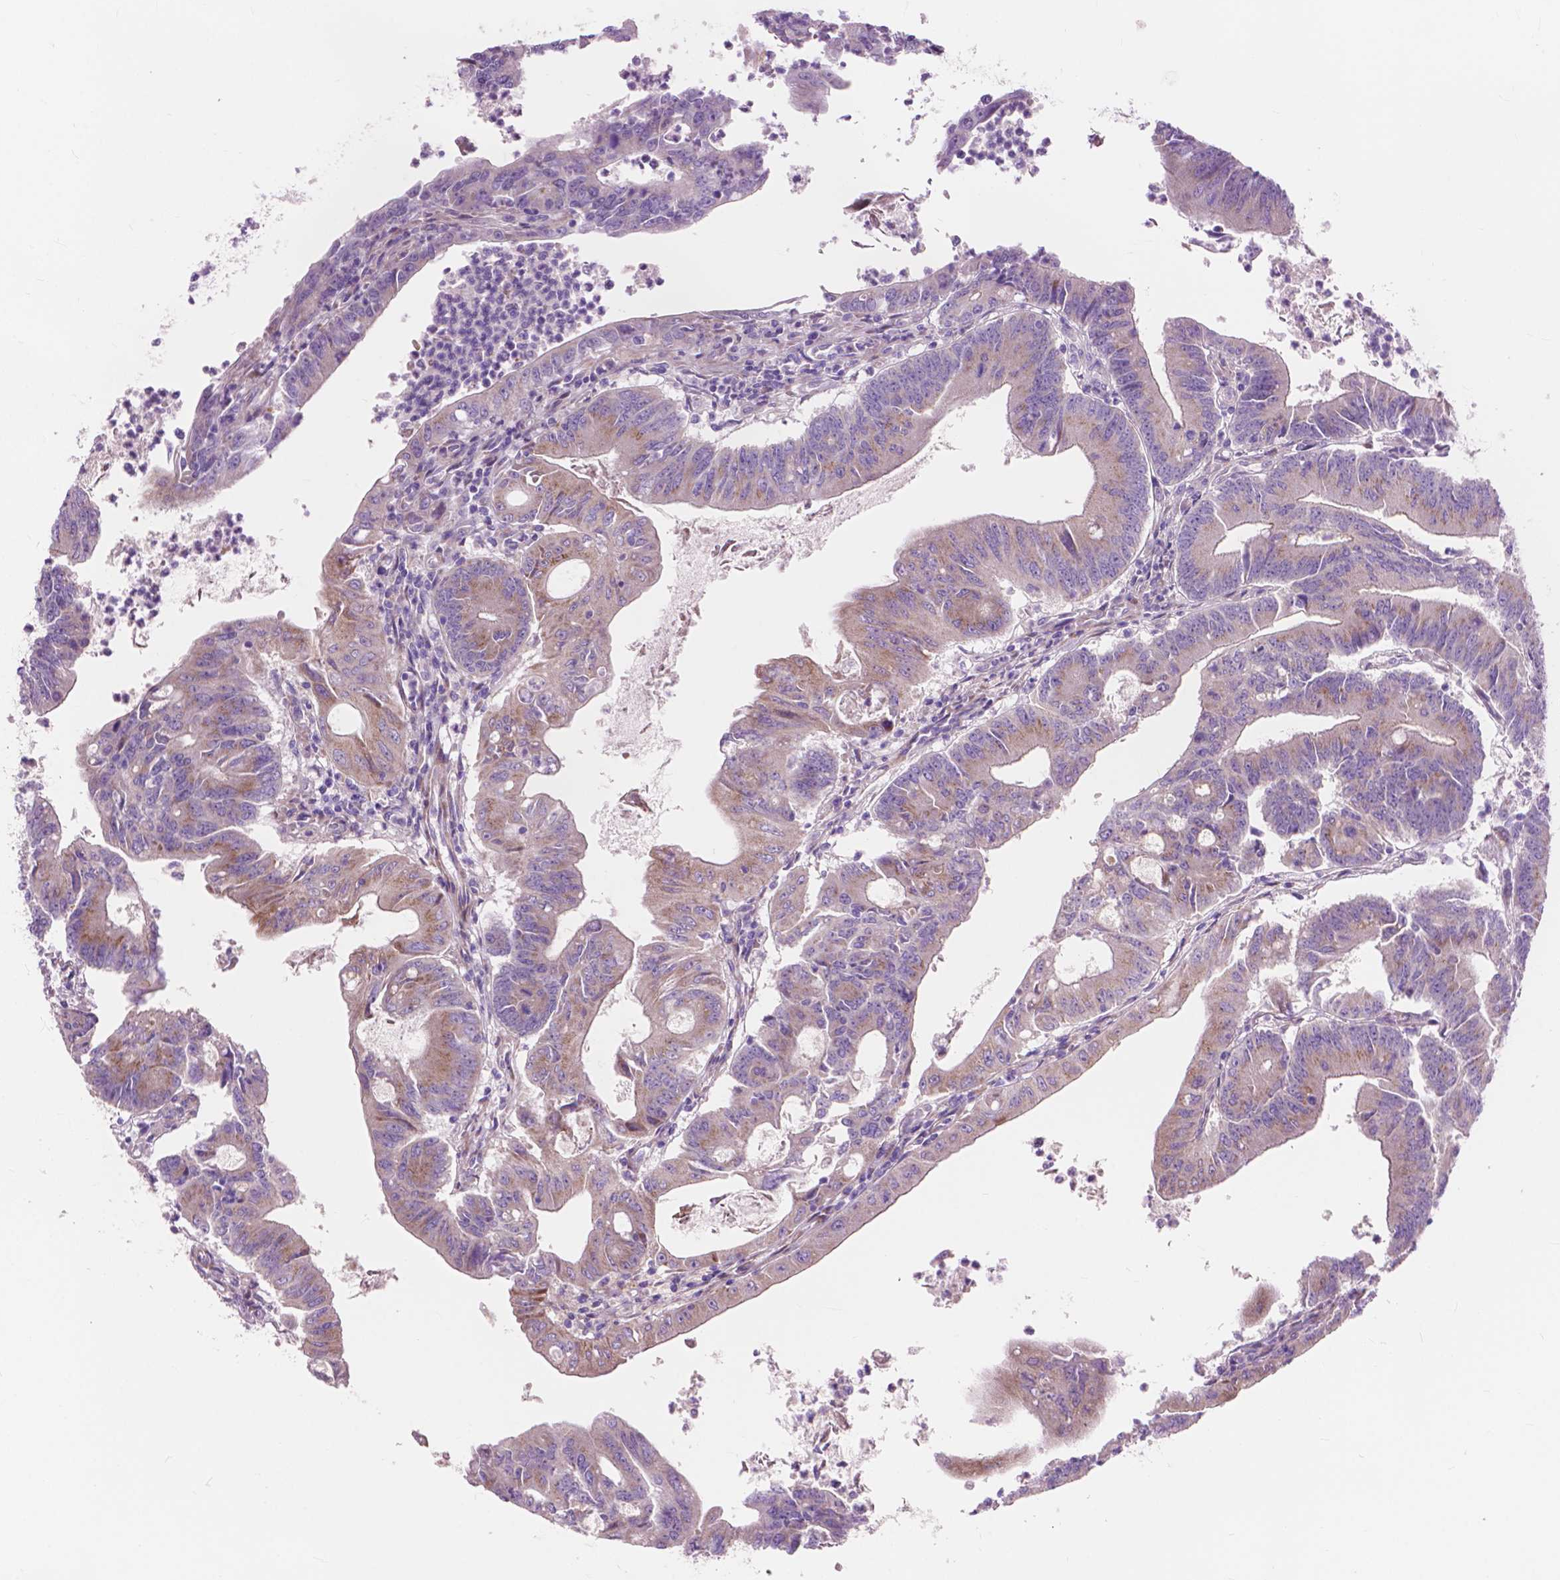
{"staining": {"intensity": "weak", "quantity": "<25%", "location": "cytoplasmic/membranous"}, "tissue": "colorectal cancer", "cell_type": "Tumor cells", "image_type": "cancer", "snomed": [{"axis": "morphology", "description": "Adenocarcinoma, NOS"}, {"axis": "topography", "description": "Colon"}], "caption": "Tumor cells are negative for protein expression in human colorectal cancer (adenocarcinoma).", "gene": "MORN1", "patient": {"sex": "female", "age": 70}}